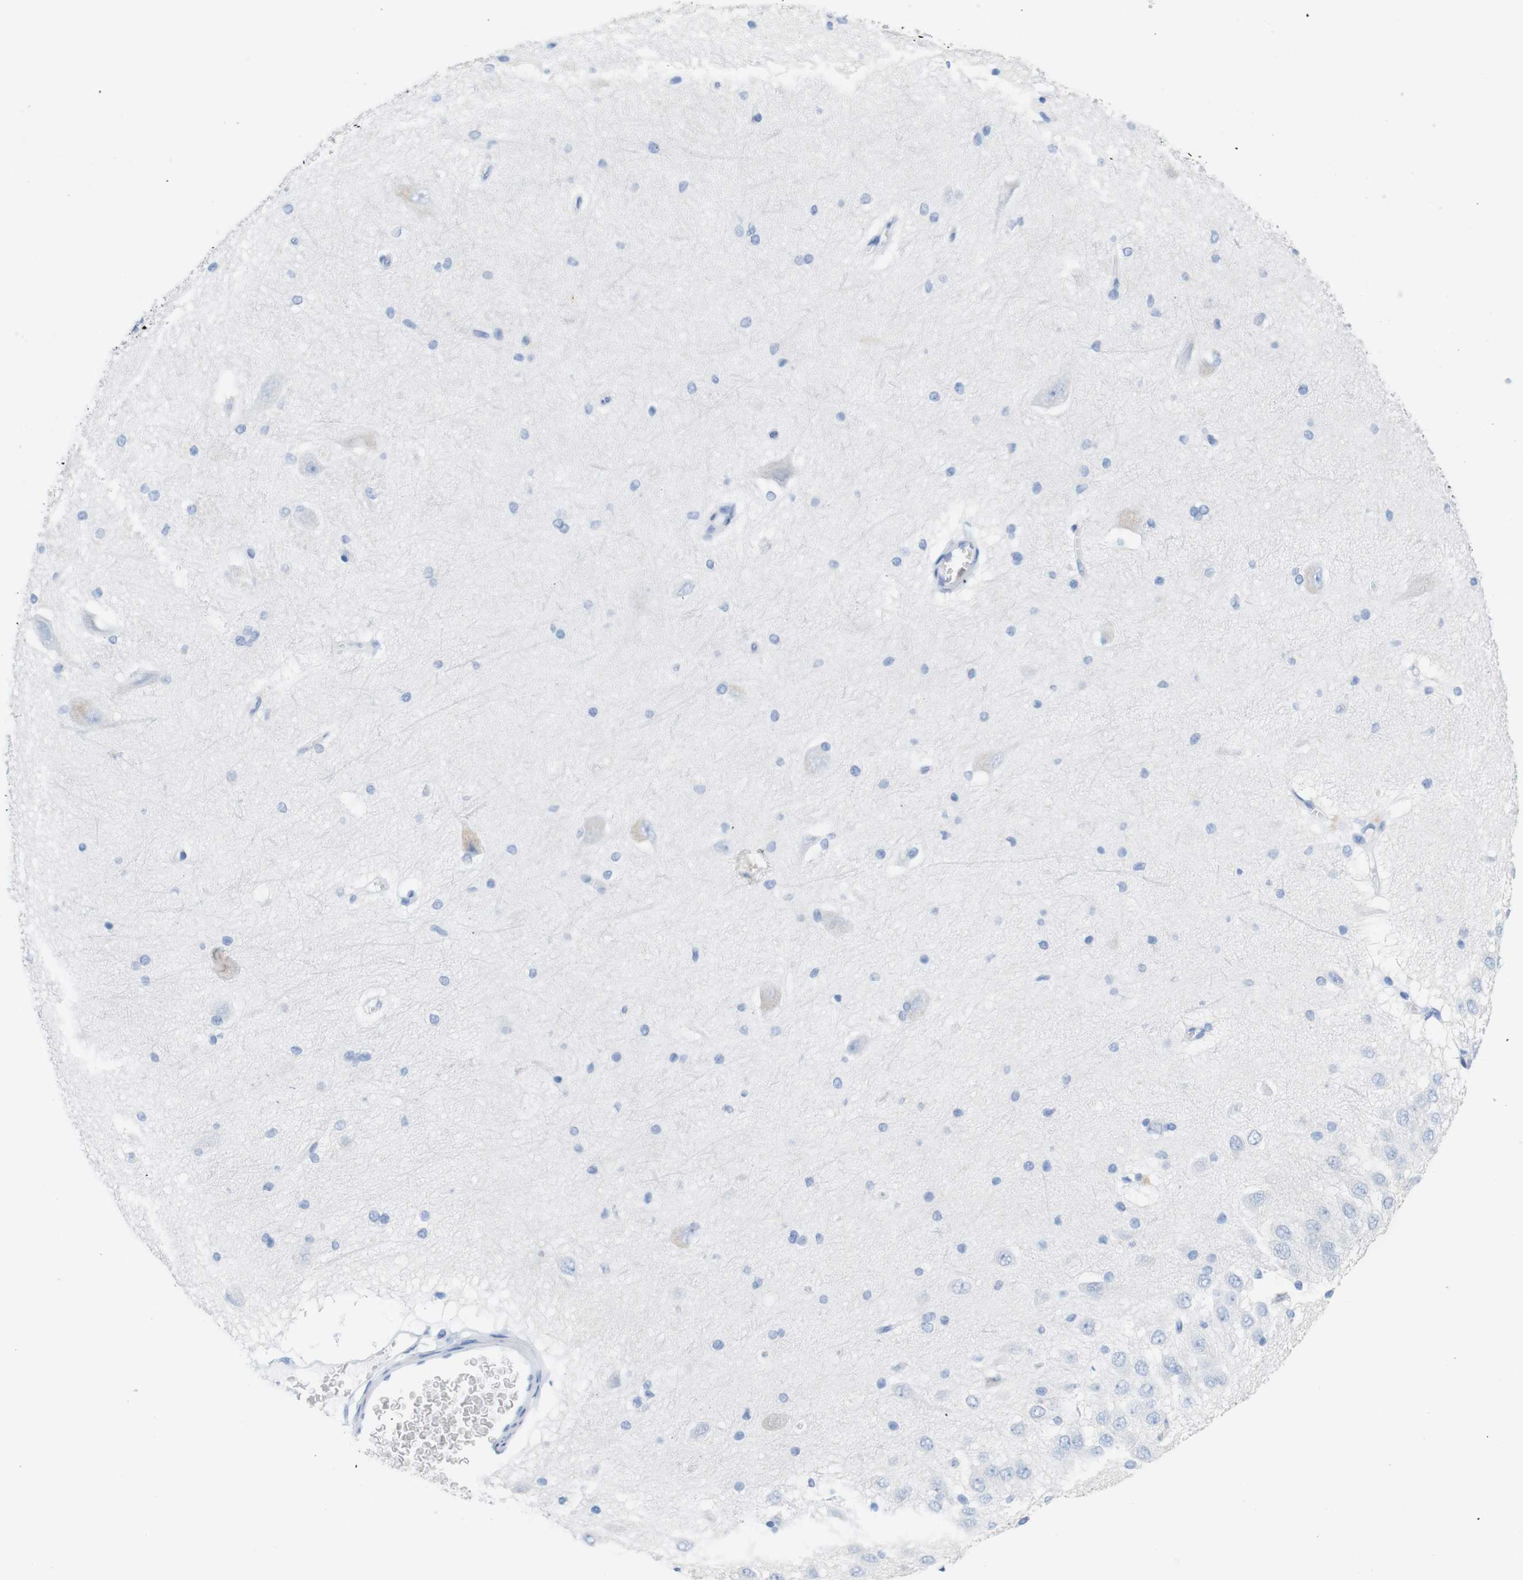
{"staining": {"intensity": "negative", "quantity": "none", "location": "none"}, "tissue": "hippocampus", "cell_type": "Glial cells", "image_type": "normal", "snomed": [{"axis": "morphology", "description": "Normal tissue, NOS"}, {"axis": "topography", "description": "Hippocampus"}], "caption": "The histopathology image demonstrates no significant expression in glial cells of hippocampus. The staining is performed using DAB brown chromogen with nuclei counter-stained in using hematoxylin.", "gene": "LAG3", "patient": {"sex": "female", "age": 19}}